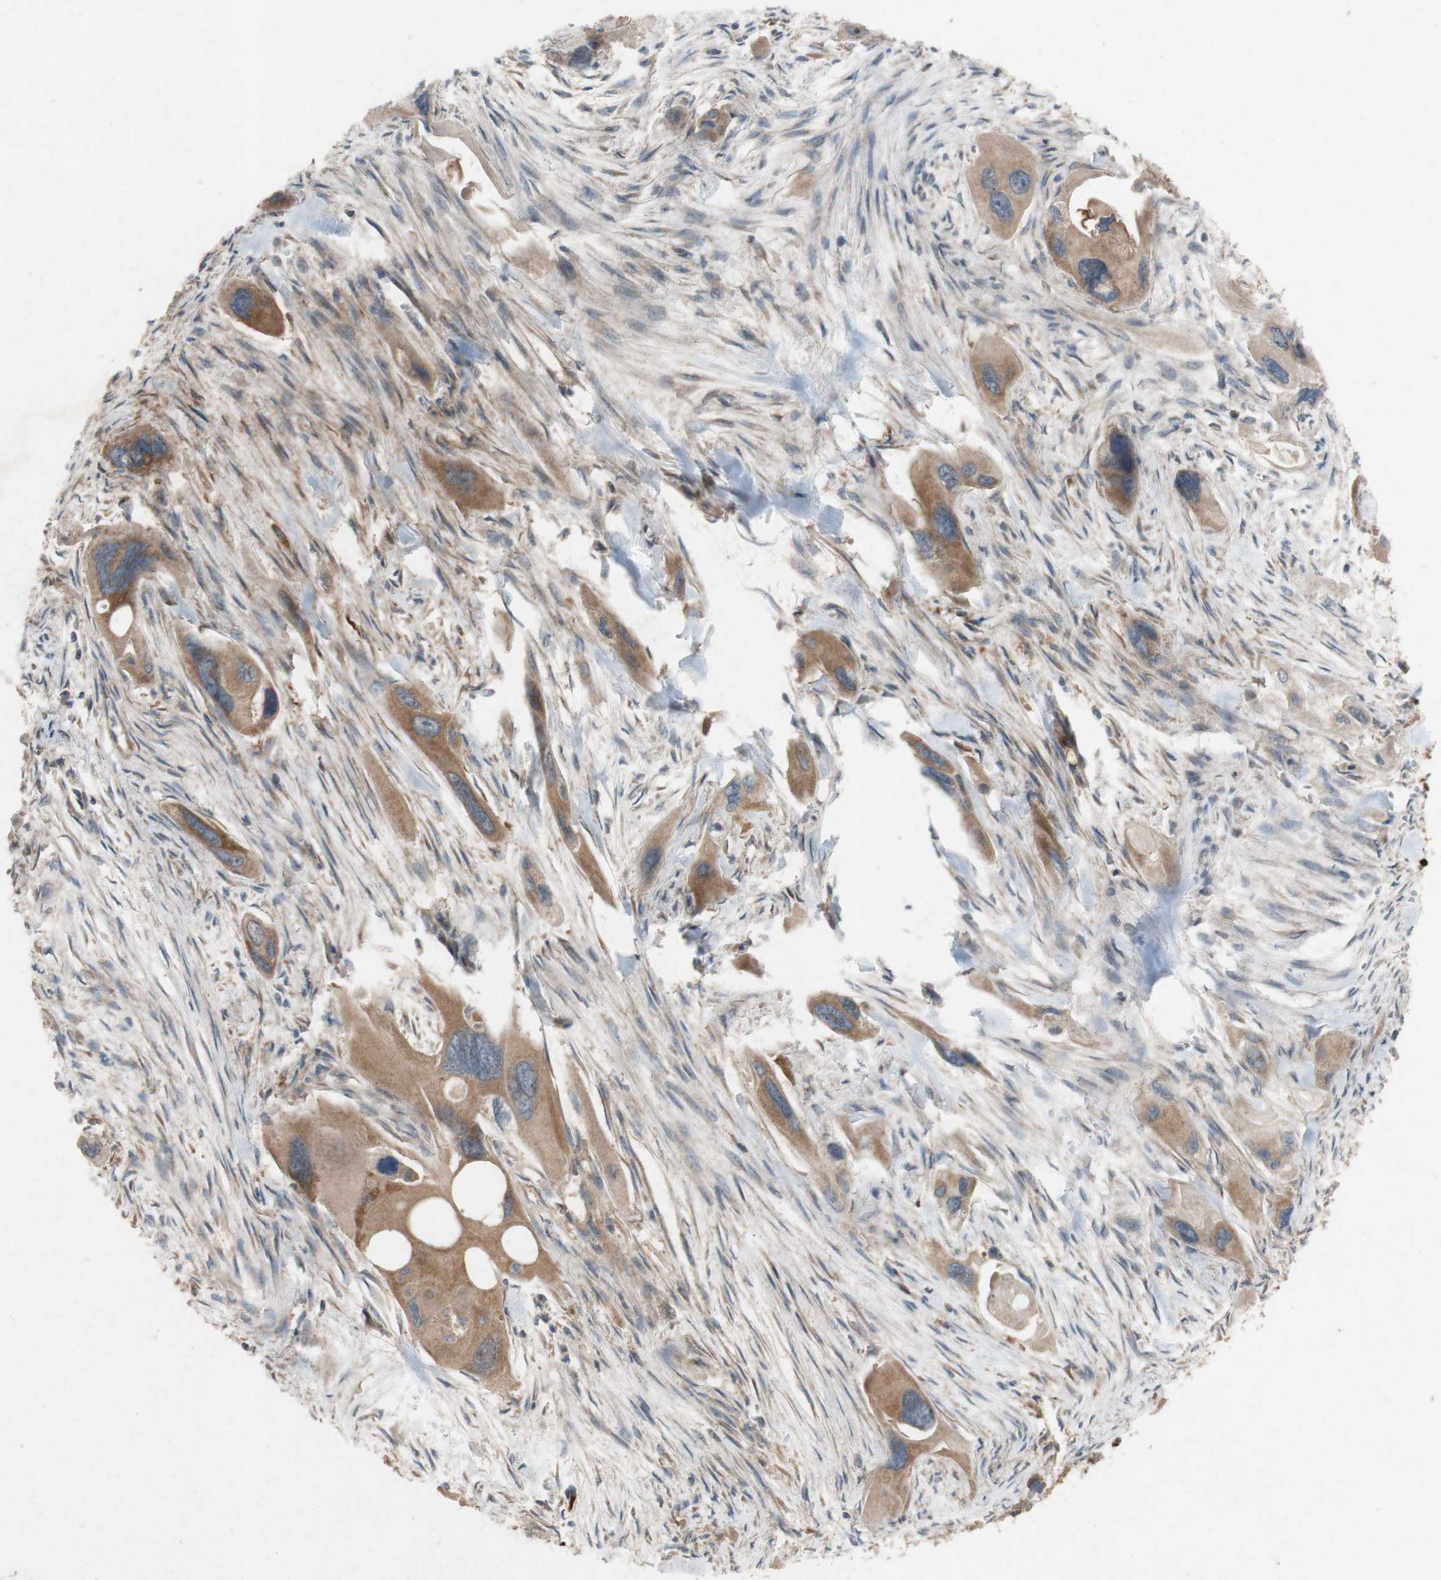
{"staining": {"intensity": "moderate", "quantity": ">75%", "location": "cytoplasmic/membranous"}, "tissue": "pancreatic cancer", "cell_type": "Tumor cells", "image_type": "cancer", "snomed": [{"axis": "morphology", "description": "Adenocarcinoma, NOS"}, {"axis": "topography", "description": "Pancreas"}], "caption": "Adenocarcinoma (pancreatic) tissue shows moderate cytoplasmic/membranous staining in approximately >75% of tumor cells The staining was performed using DAB to visualize the protein expression in brown, while the nuclei were stained in blue with hematoxylin (Magnification: 20x).", "gene": "TST", "patient": {"sex": "male", "age": 73}}